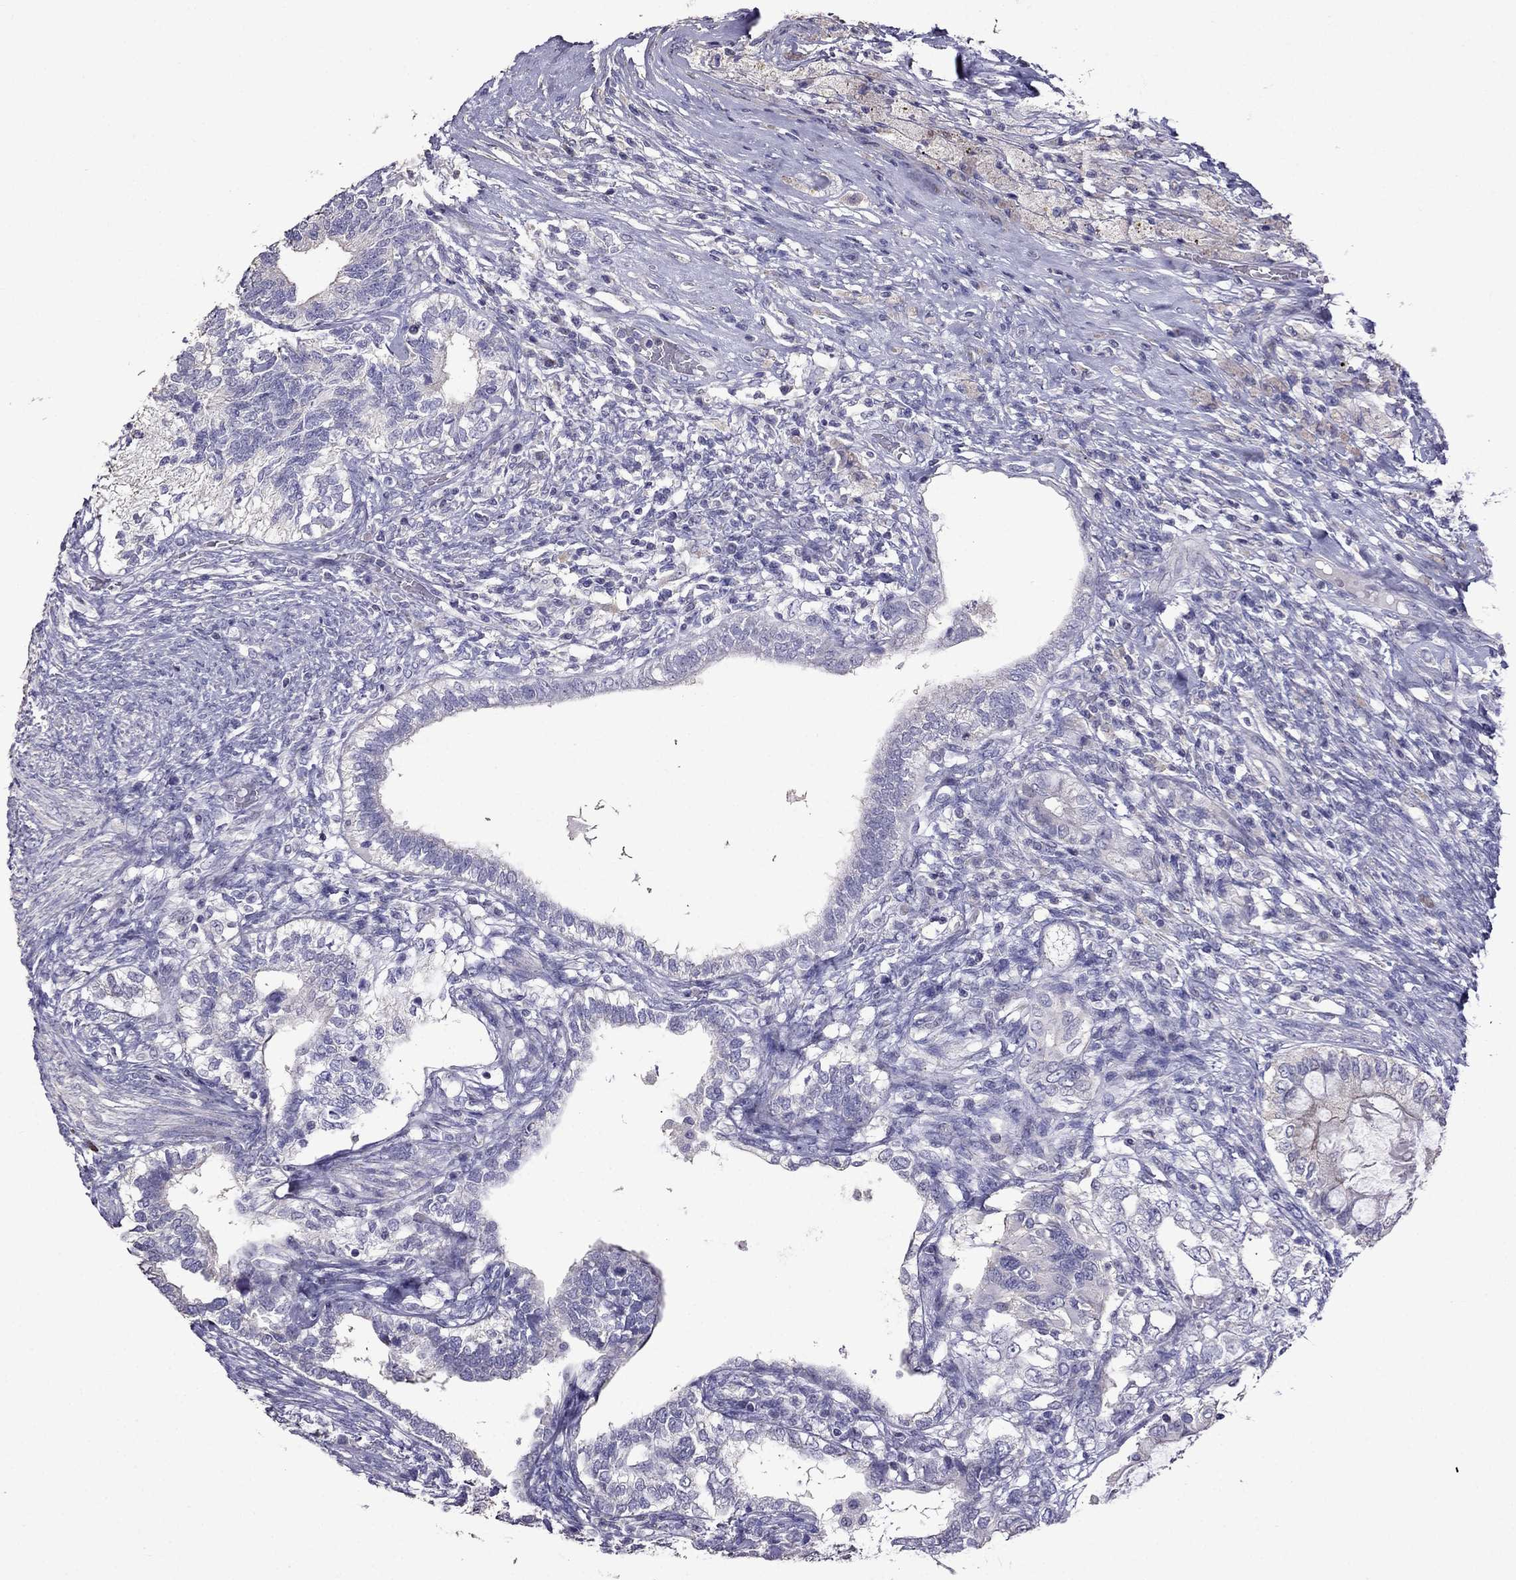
{"staining": {"intensity": "negative", "quantity": "none", "location": "none"}, "tissue": "testis cancer", "cell_type": "Tumor cells", "image_type": "cancer", "snomed": [{"axis": "morphology", "description": "Seminoma, NOS"}, {"axis": "morphology", "description": "Carcinoma, Embryonal, NOS"}, {"axis": "topography", "description": "Testis"}], "caption": "Testis seminoma stained for a protein using IHC exhibits no positivity tumor cells.", "gene": "AK5", "patient": {"sex": "male", "age": 41}}